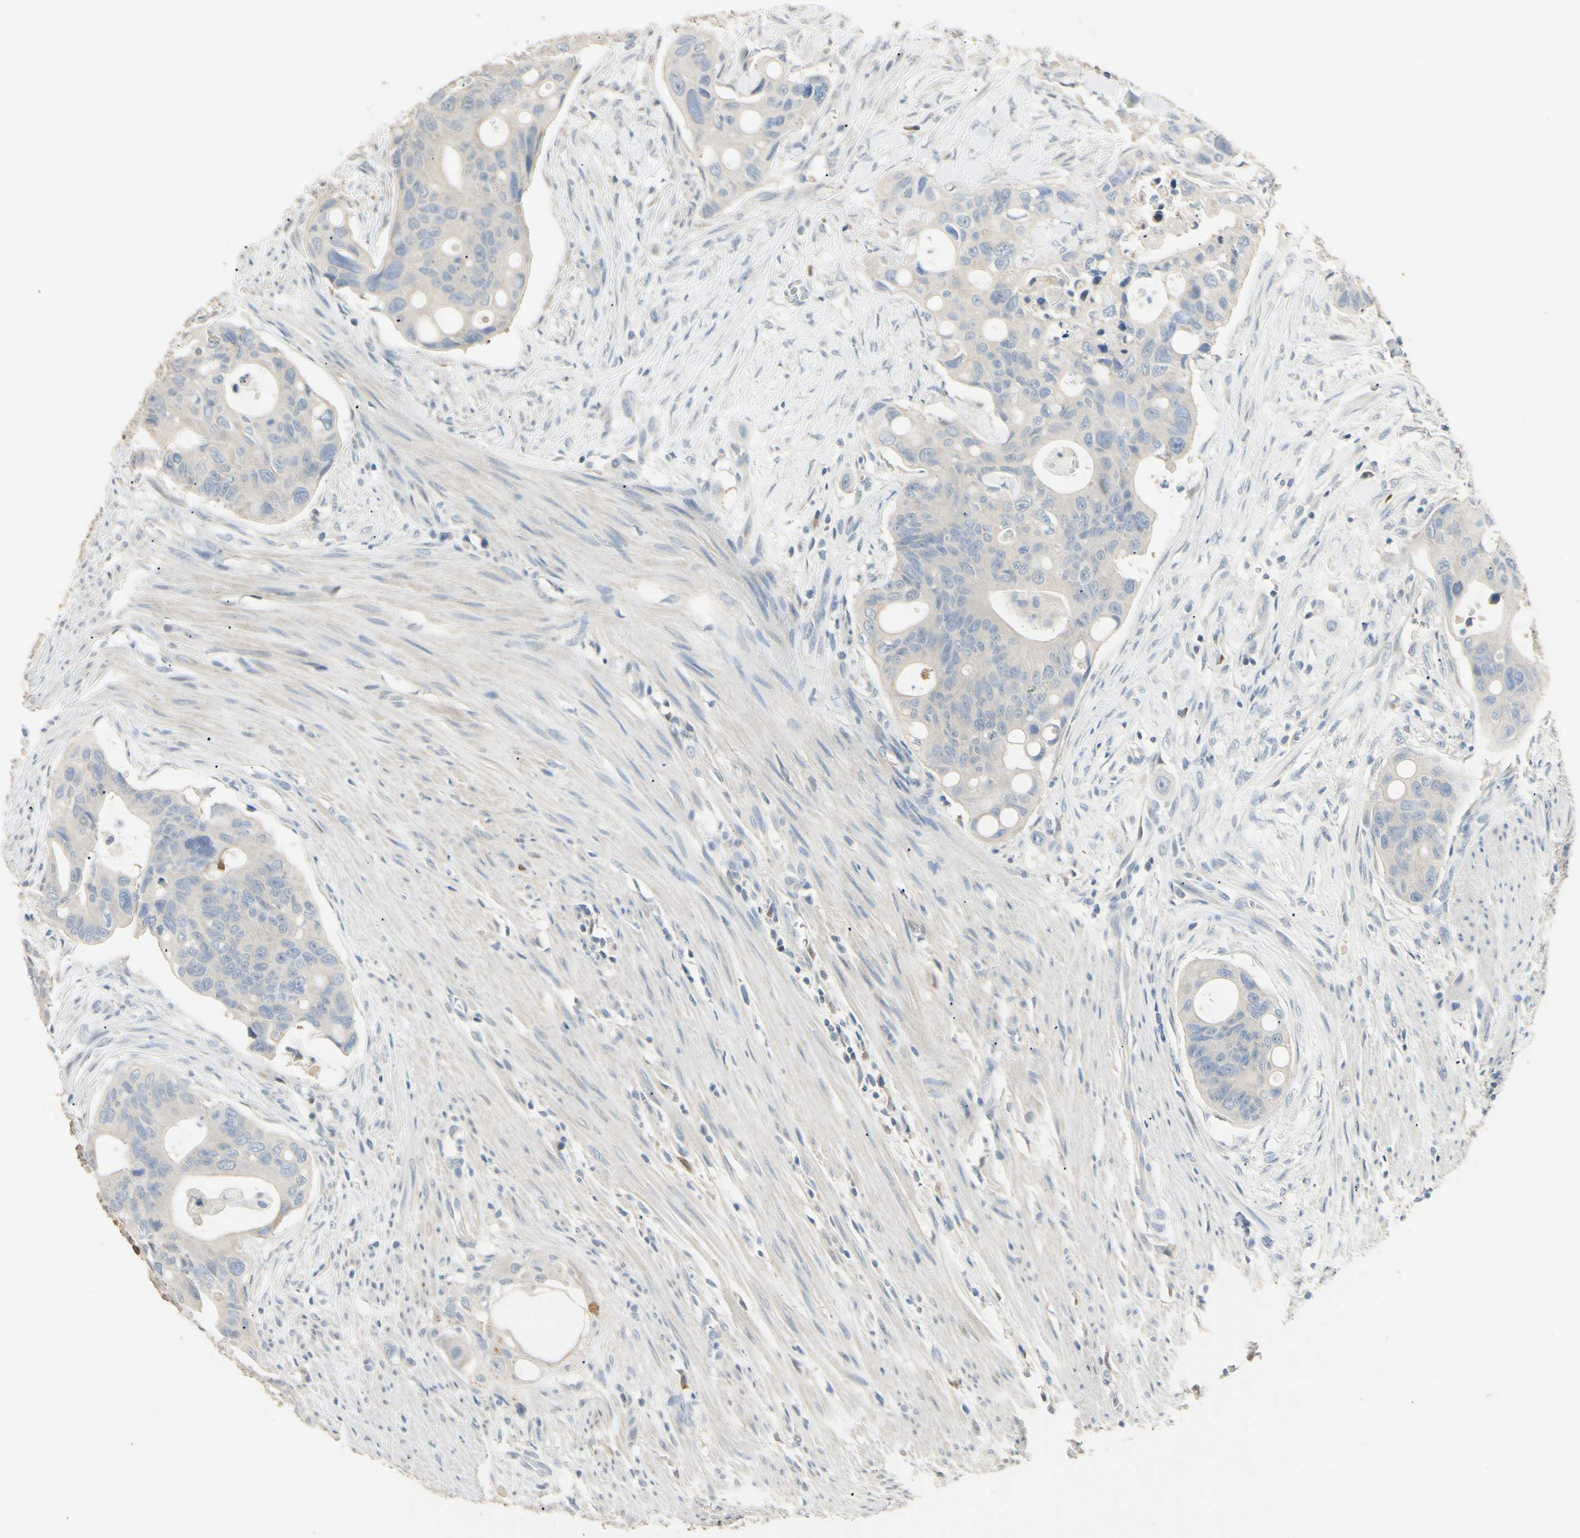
{"staining": {"intensity": "negative", "quantity": "none", "location": "none"}, "tissue": "colorectal cancer", "cell_type": "Tumor cells", "image_type": "cancer", "snomed": [{"axis": "morphology", "description": "Adenocarcinoma, NOS"}, {"axis": "topography", "description": "Colon"}], "caption": "The histopathology image displays no staining of tumor cells in colorectal adenocarcinoma.", "gene": "GNE", "patient": {"sex": "female", "age": 57}}